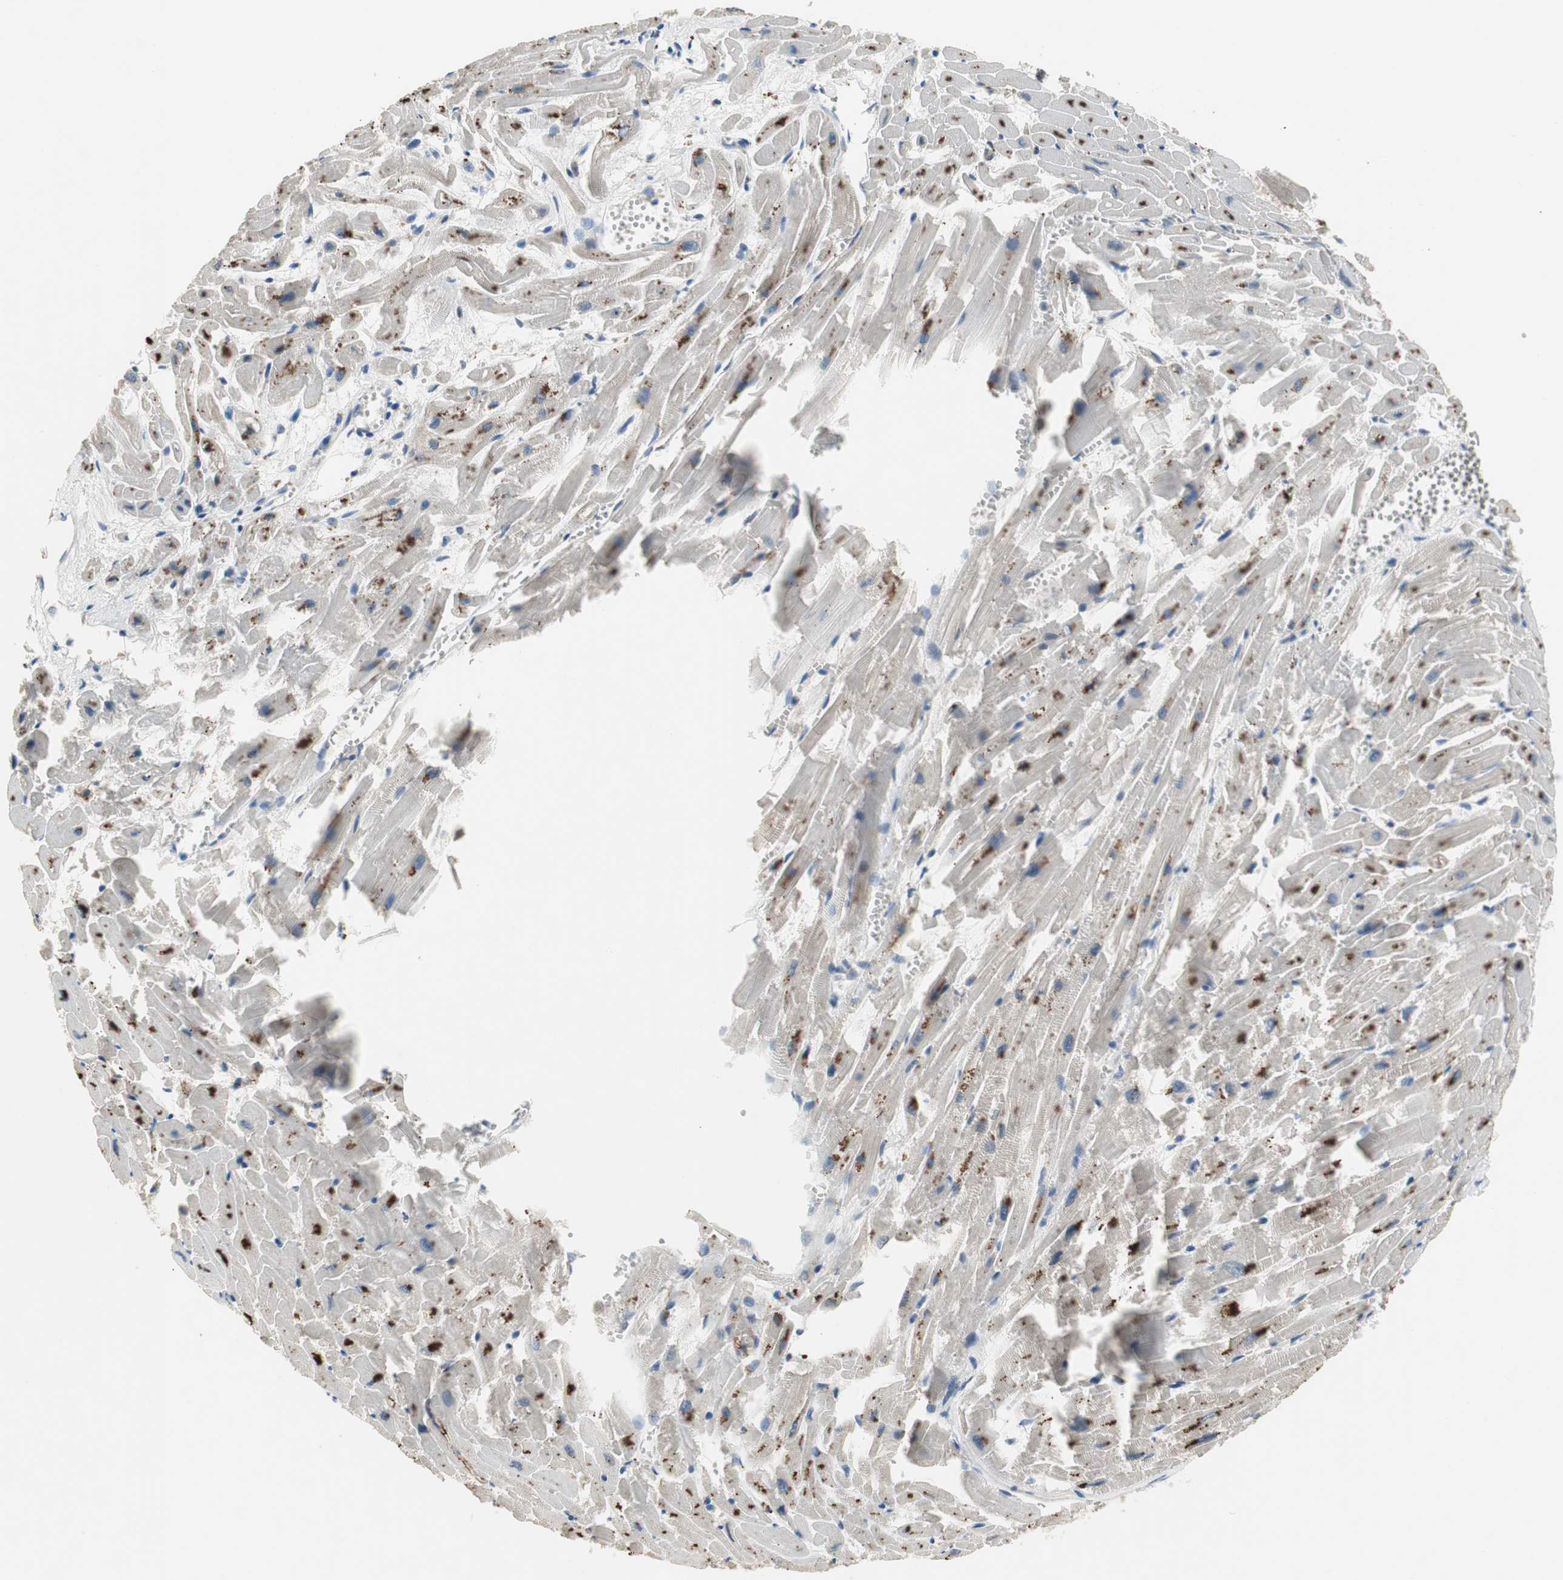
{"staining": {"intensity": "strong", "quantity": "25%-75%", "location": "cytoplasmic/membranous"}, "tissue": "heart muscle", "cell_type": "Cardiomyocytes", "image_type": "normal", "snomed": [{"axis": "morphology", "description": "Normal tissue, NOS"}, {"axis": "topography", "description": "Heart"}], "caption": "Strong cytoplasmic/membranous protein positivity is present in approximately 25%-75% of cardiomyocytes in heart muscle.", "gene": "ALPL", "patient": {"sex": "female", "age": 19}}